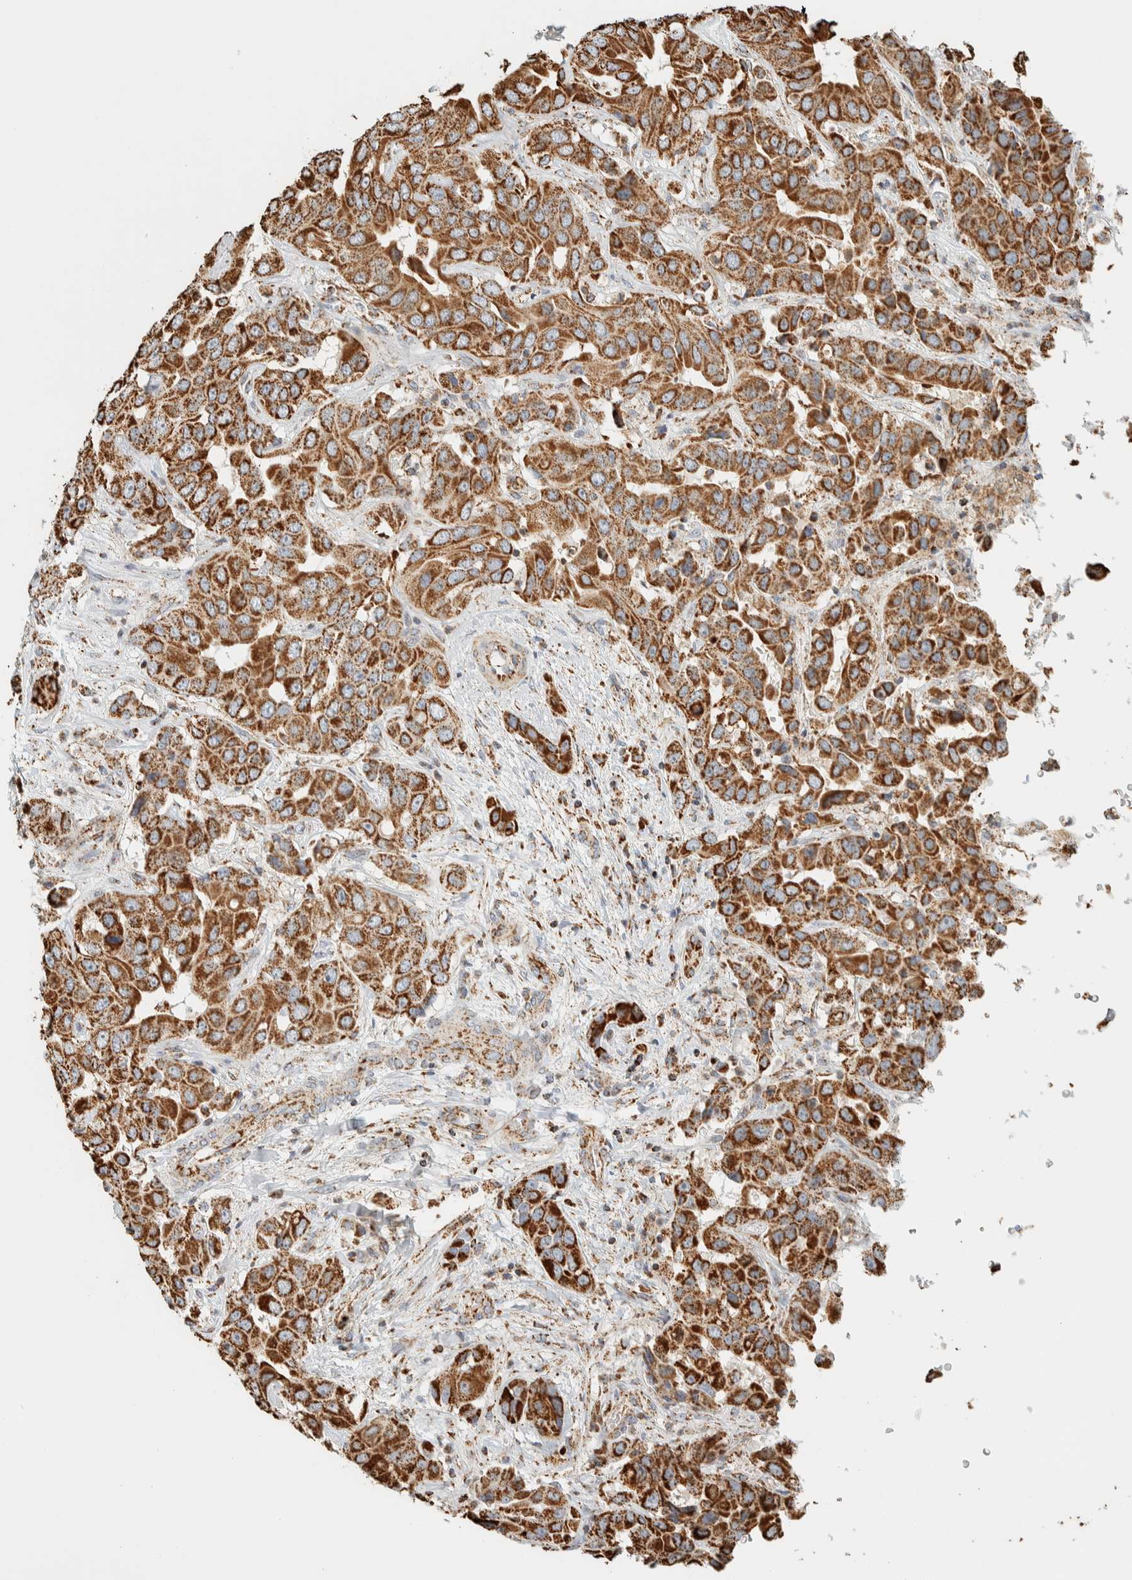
{"staining": {"intensity": "moderate", "quantity": ">75%", "location": "cytoplasmic/membranous"}, "tissue": "liver cancer", "cell_type": "Tumor cells", "image_type": "cancer", "snomed": [{"axis": "morphology", "description": "Cholangiocarcinoma"}, {"axis": "topography", "description": "Liver"}], "caption": "Immunohistochemistry histopathology image of neoplastic tissue: liver cholangiocarcinoma stained using immunohistochemistry displays medium levels of moderate protein expression localized specifically in the cytoplasmic/membranous of tumor cells, appearing as a cytoplasmic/membranous brown color.", "gene": "ZNF454", "patient": {"sex": "female", "age": 52}}